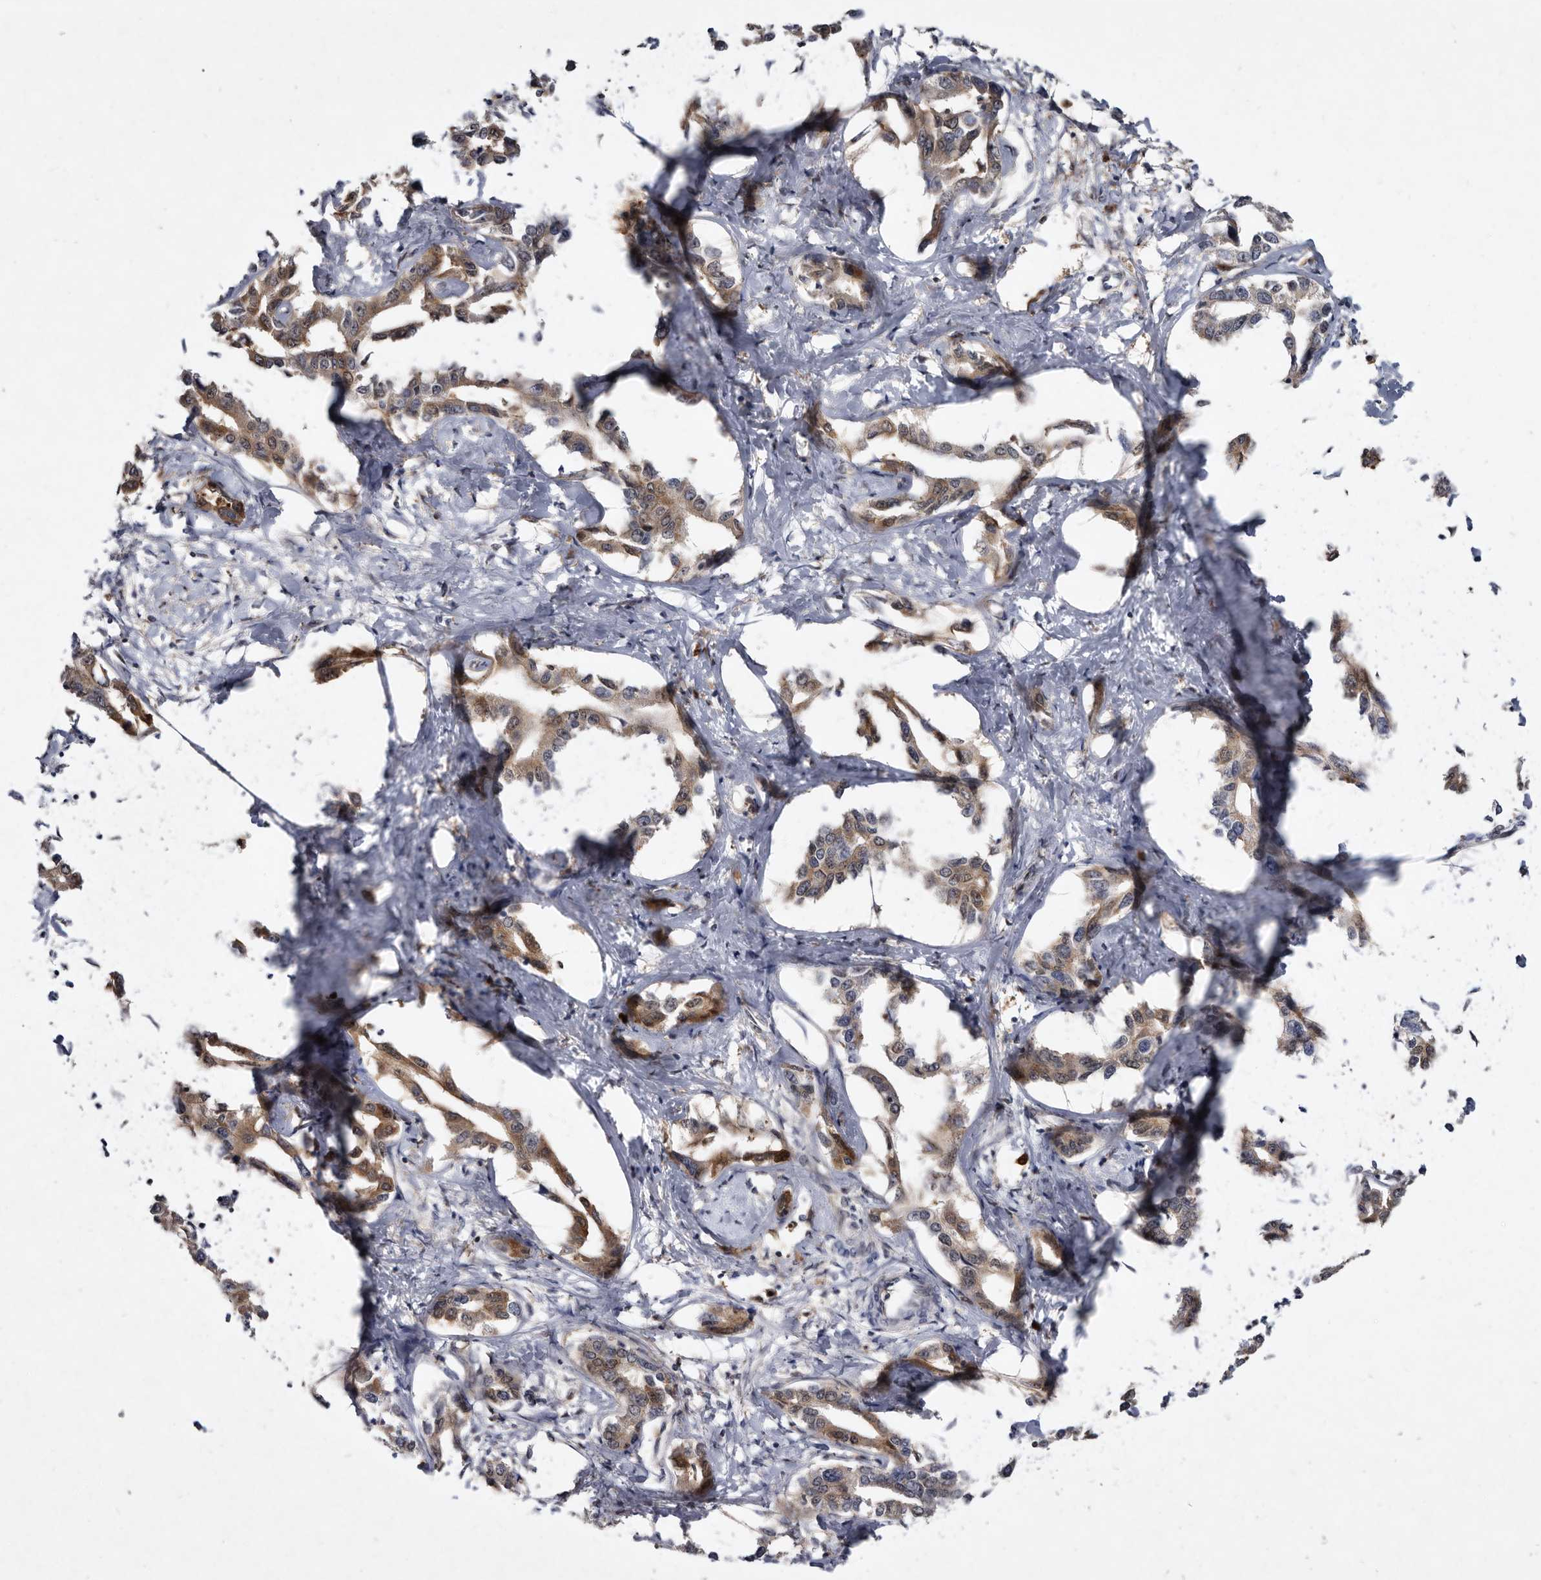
{"staining": {"intensity": "moderate", "quantity": ">75%", "location": "cytoplasmic/membranous"}, "tissue": "liver cancer", "cell_type": "Tumor cells", "image_type": "cancer", "snomed": [{"axis": "morphology", "description": "Cholangiocarcinoma"}, {"axis": "topography", "description": "Liver"}], "caption": "Immunohistochemical staining of human cholangiocarcinoma (liver) exhibits medium levels of moderate cytoplasmic/membranous positivity in approximately >75% of tumor cells.", "gene": "SERPINB8", "patient": {"sex": "male", "age": 59}}